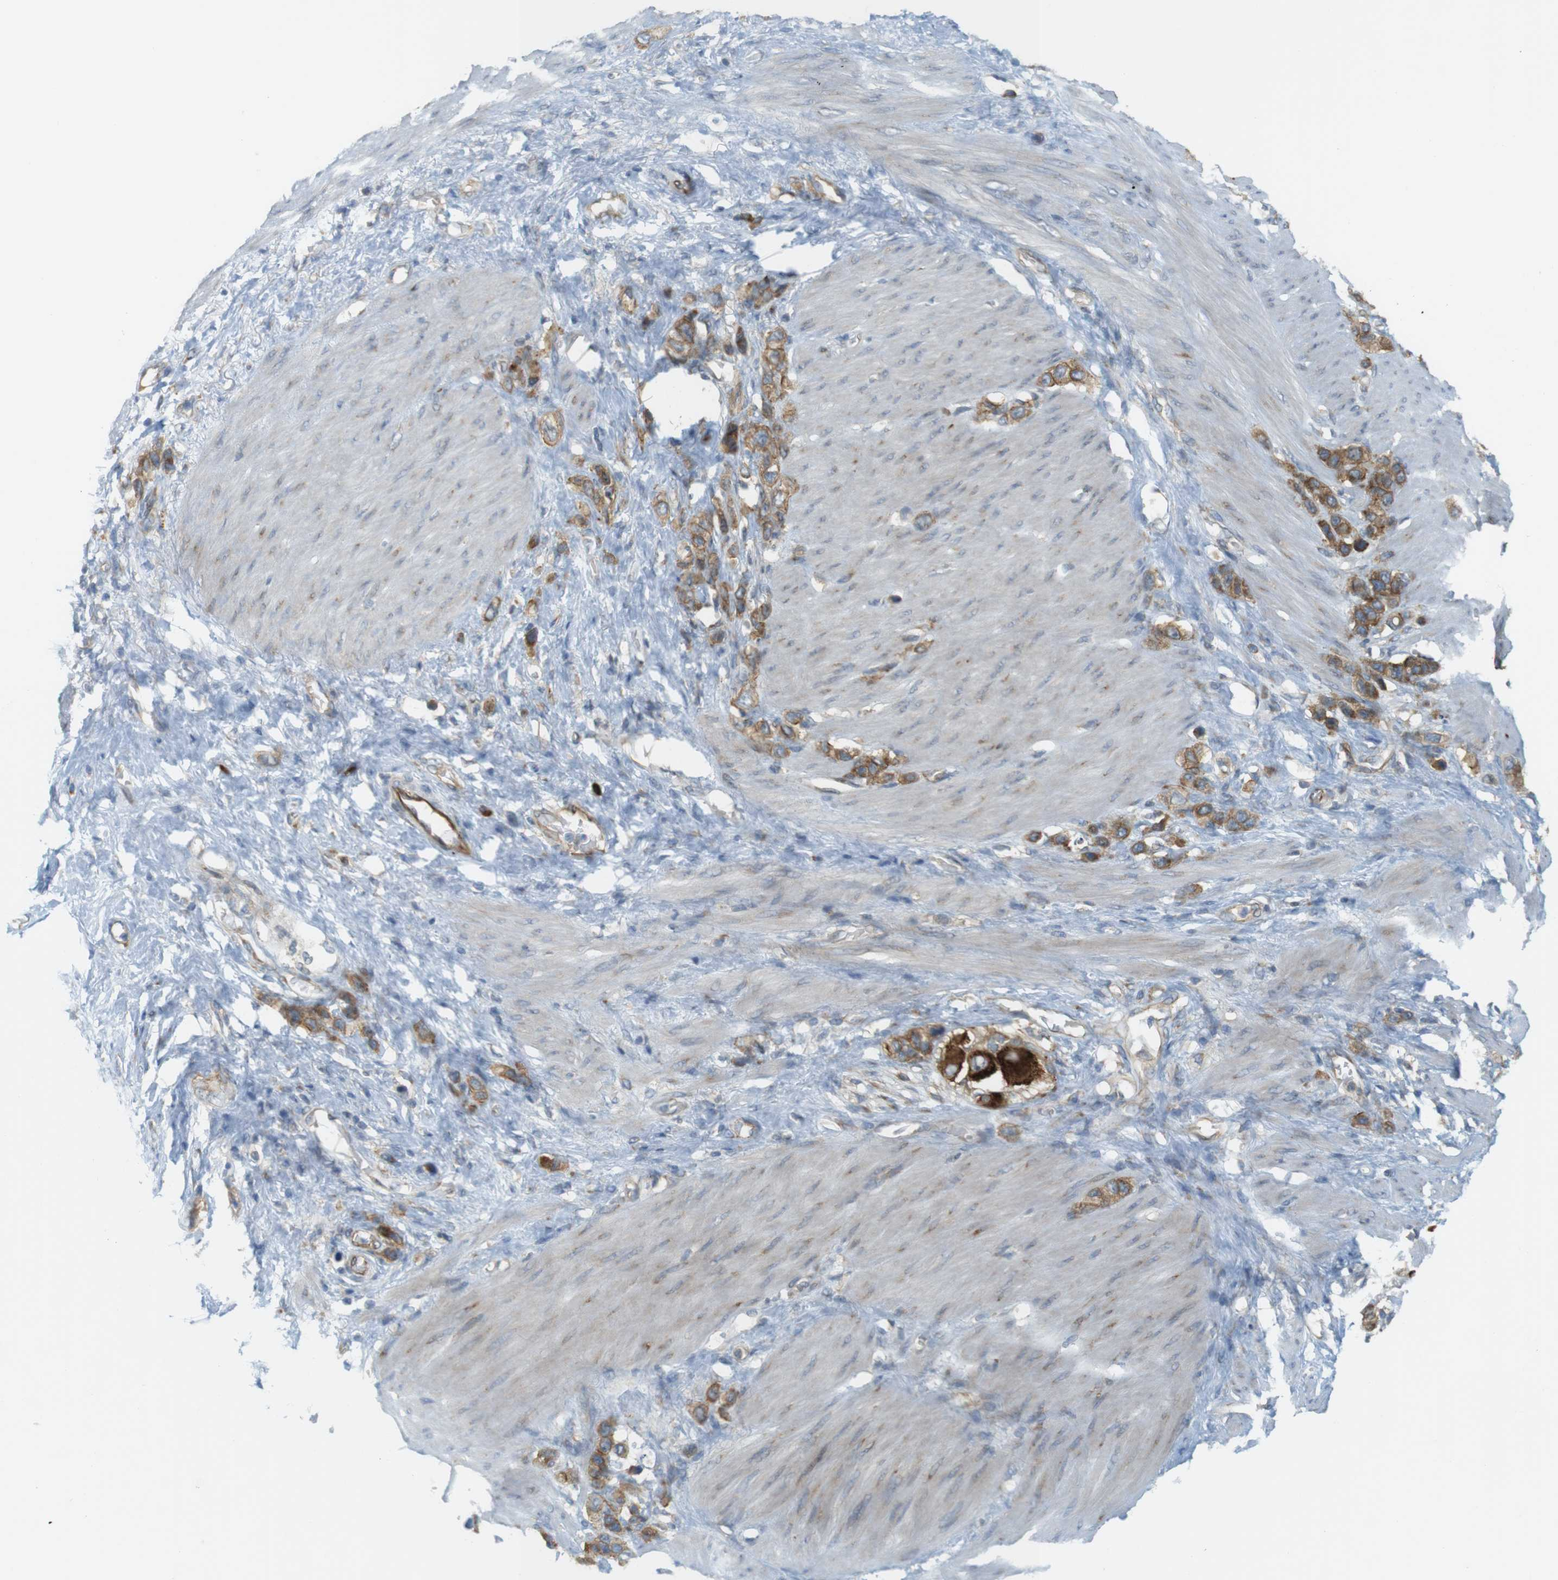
{"staining": {"intensity": "moderate", "quantity": ">75%", "location": "cytoplasmic/membranous"}, "tissue": "stomach cancer", "cell_type": "Tumor cells", "image_type": "cancer", "snomed": [{"axis": "morphology", "description": "Adenocarcinoma, NOS"}, {"axis": "morphology", "description": "Adenocarcinoma, High grade"}, {"axis": "topography", "description": "Stomach, upper"}, {"axis": "topography", "description": "Stomach, lower"}], "caption": "Immunohistochemical staining of human stomach cancer (adenocarcinoma (high-grade)) displays medium levels of moderate cytoplasmic/membranous protein positivity in approximately >75% of tumor cells.", "gene": "GJC3", "patient": {"sex": "female", "age": 65}}